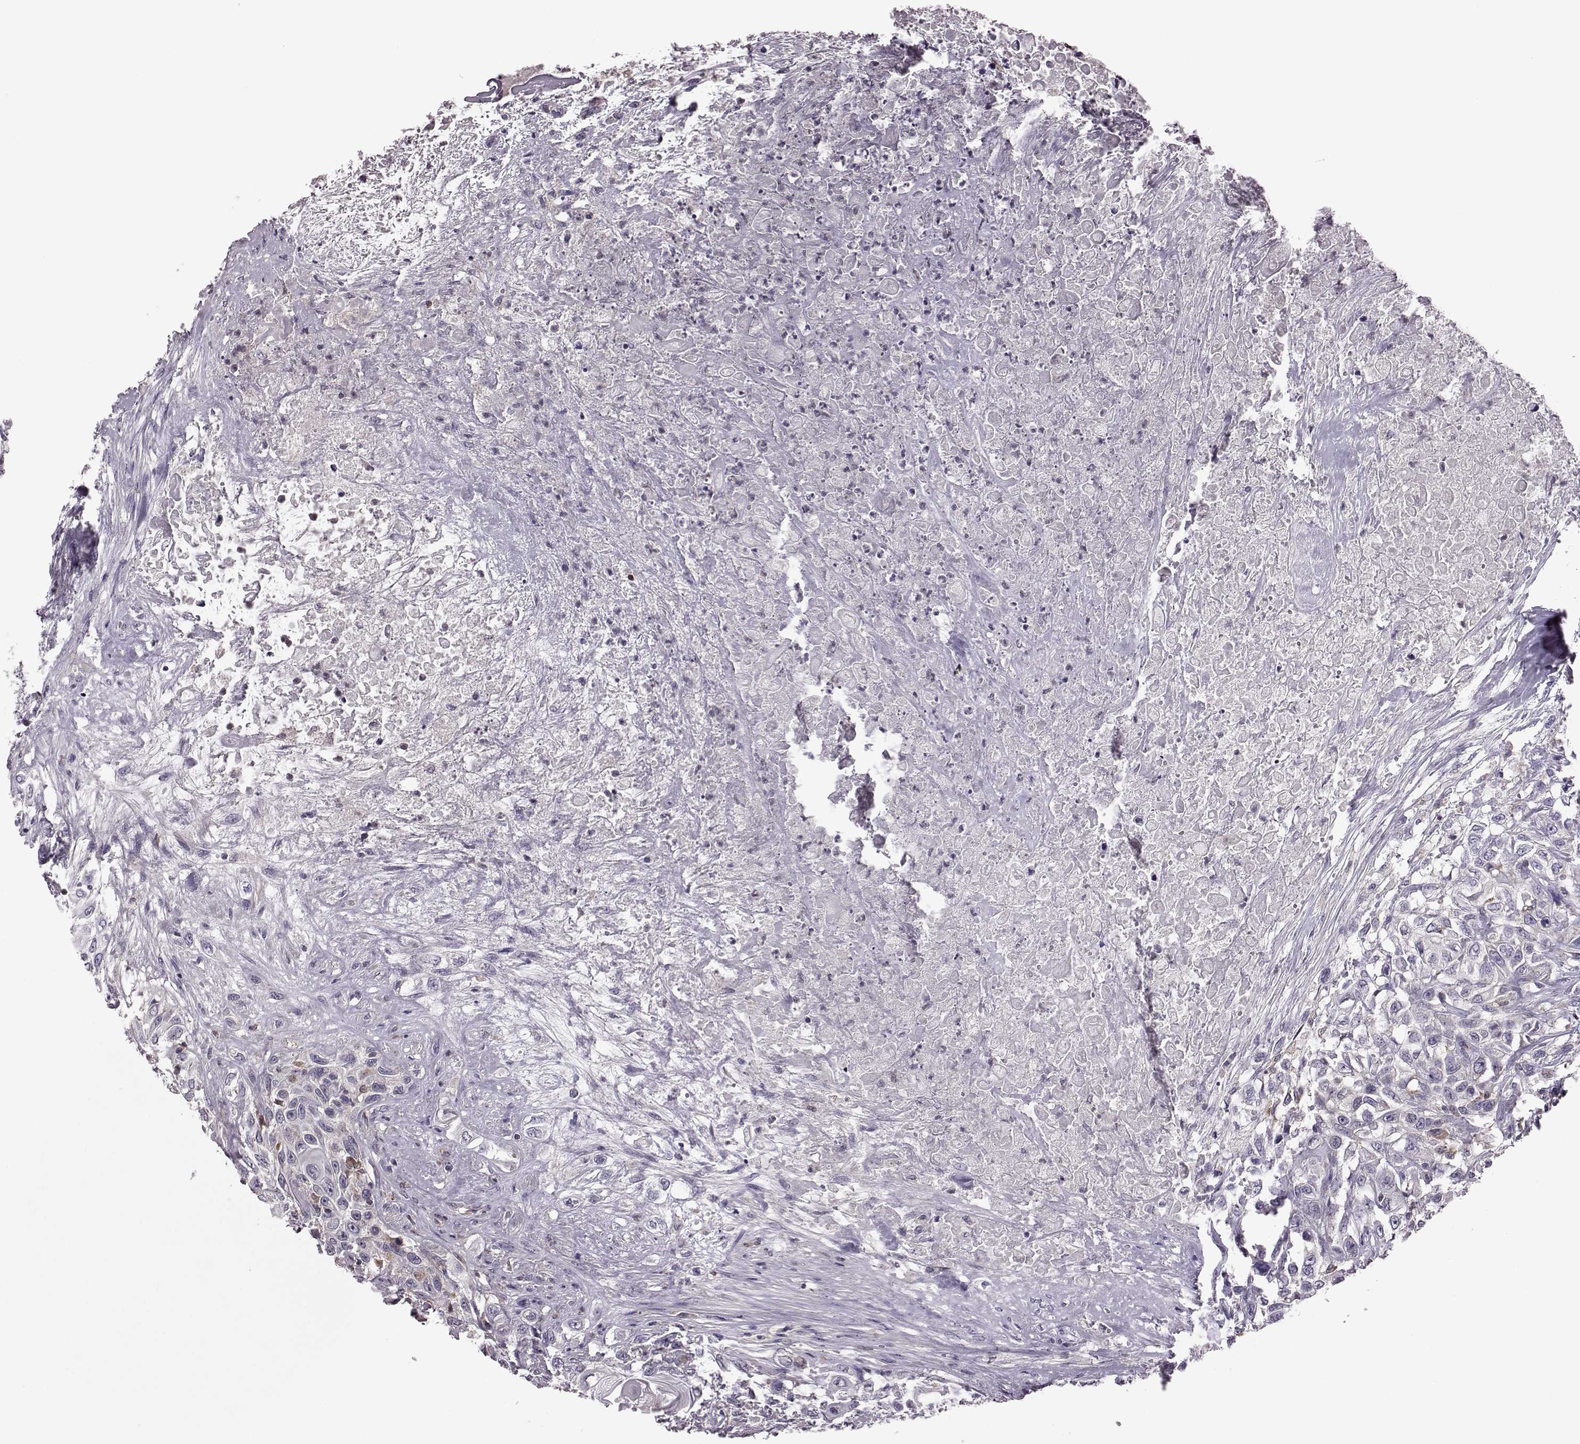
{"staining": {"intensity": "negative", "quantity": "none", "location": "none"}, "tissue": "urothelial cancer", "cell_type": "Tumor cells", "image_type": "cancer", "snomed": [{"axis": "morphology", "description": "Urothelial carcinoma, High grade"}, {"axis": "topography", "description": "Urinary bladder"}], "caption": "A high-resolution histopathology image shows immunohistochemistry staining of urothelial cancer, which reveals no significant staining in tumor cells. (DAB (3,3'-diaminobenzidine) immunohistochemistry (IHC) visualized using brightfield microscopy, high magnification).", "gene": "CDC42SE1", "patient": {"sex": "female", "age": 56}}